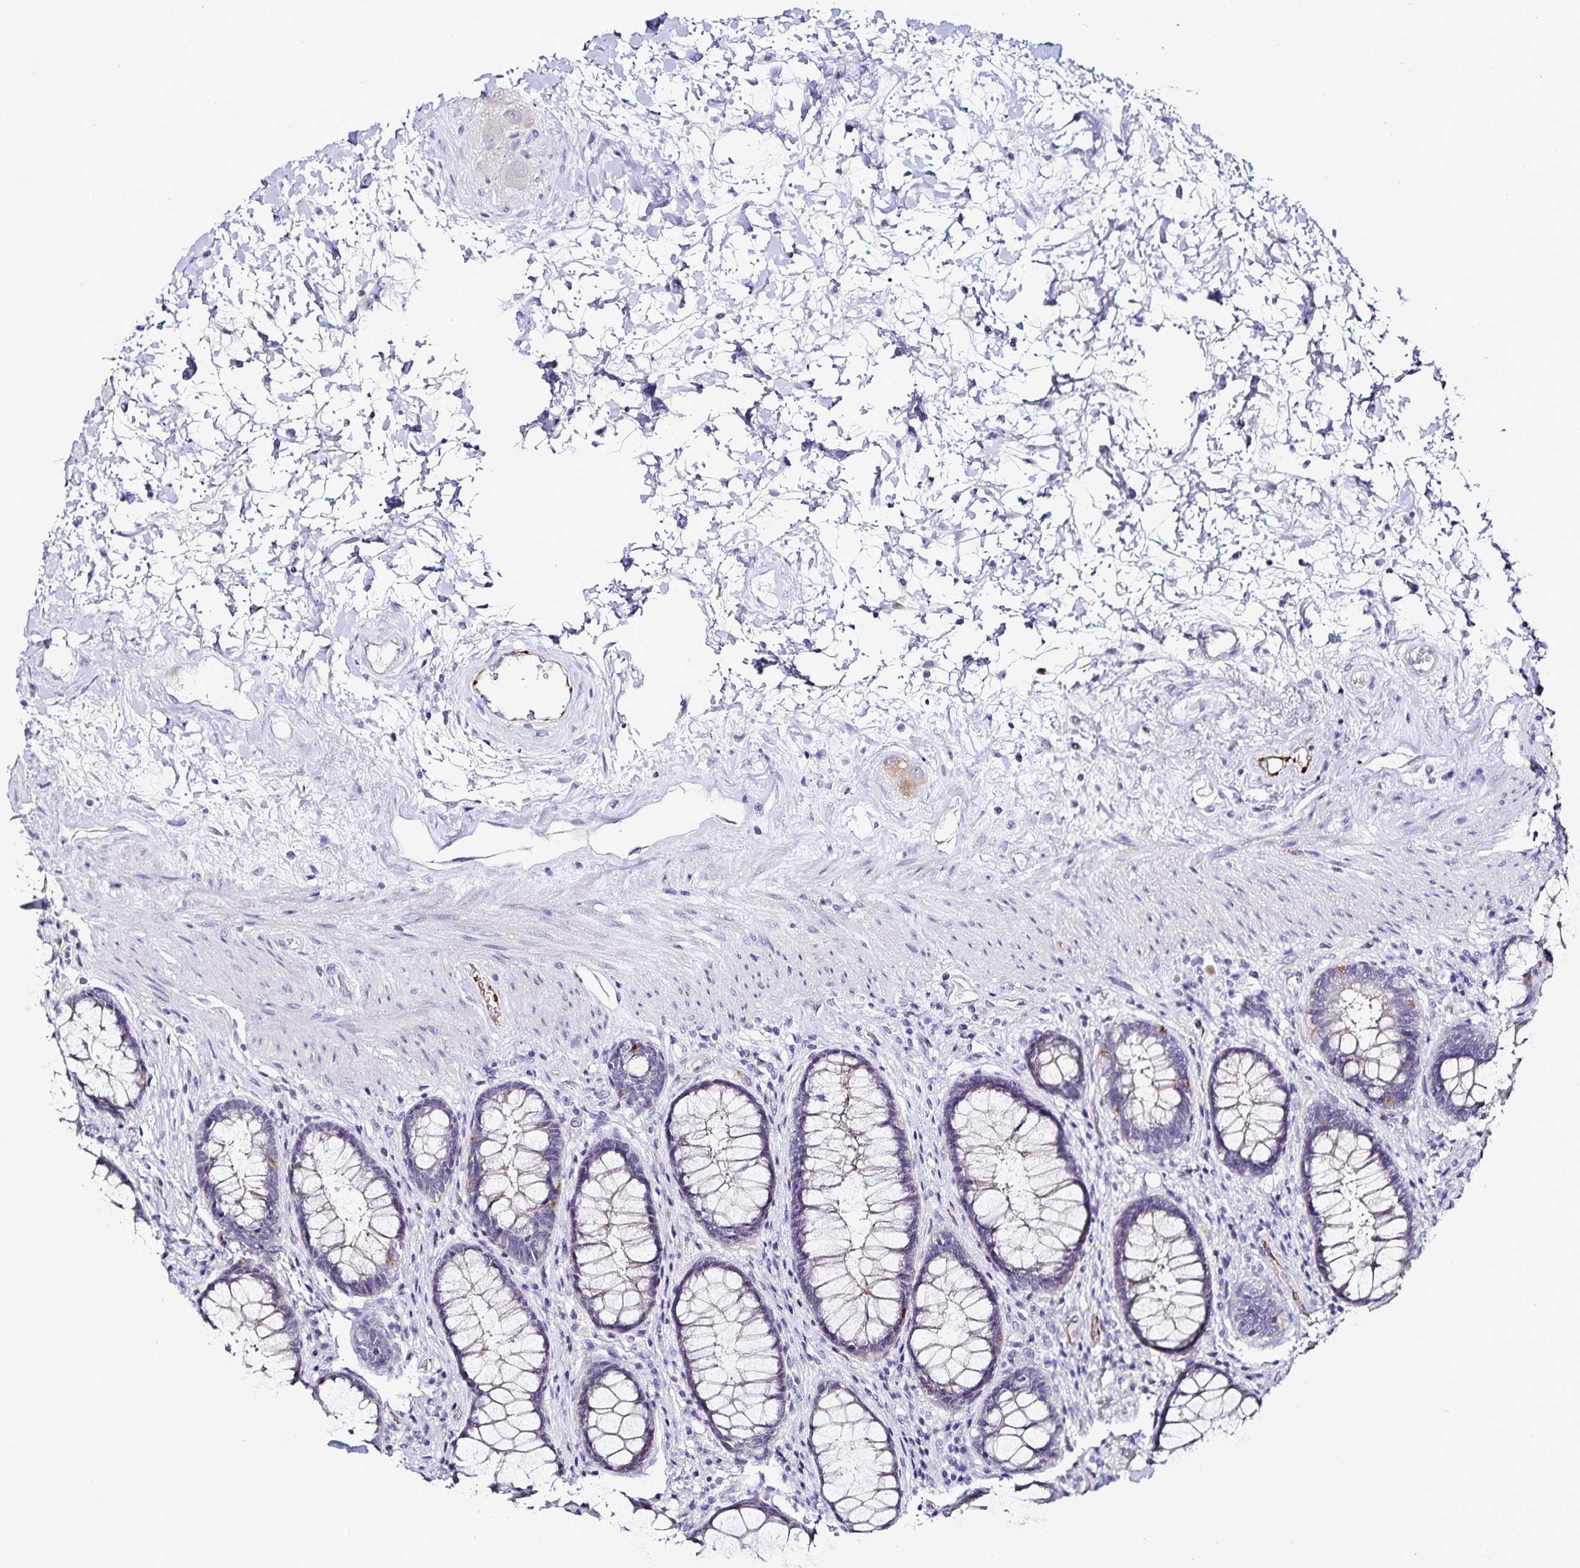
{"staining": {"intensity": "weak", "quantity": "<25%", "location": "cytoplasmic/membranous"}, "tissue": "rectum", "cell_type": "Glandular cells", "image_type": "normal", "snomed": [{"axis": "morphology", "description": "Normal tissue, NOS"}, {"axis": "topography", "description": "Rectum"}], "caption": "Immunohistochemistry (IHC) of normal human rectum exhibits no staining in glandular cells. (Brightfield microscopy of DAB (3,3'-diaminobenzidine) immunohistochemistry at high magnification).", "gene": "TSPAN7", "patient": {"sex": "male", "age": 72}}